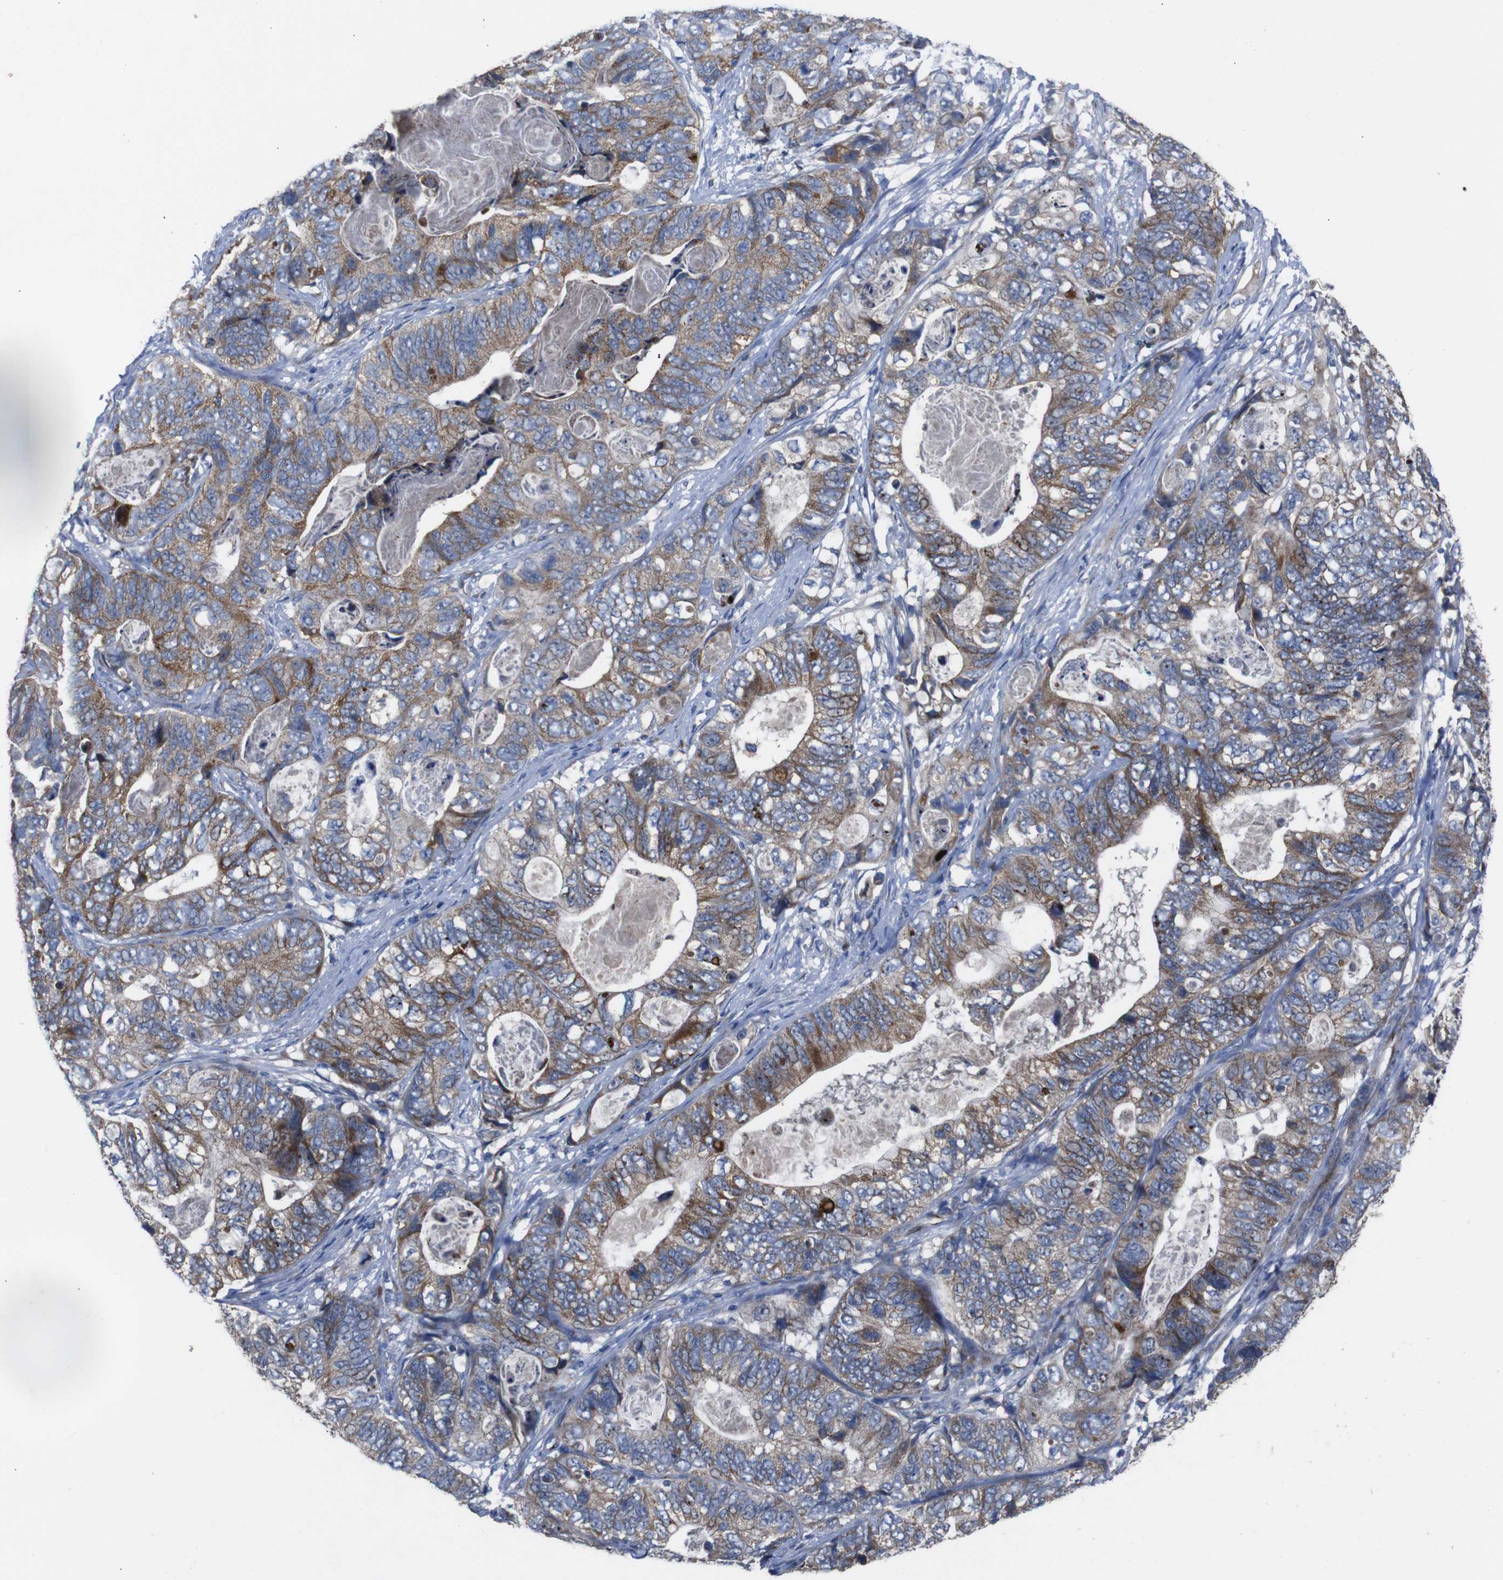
{"staining": {"intensity": "moderate", "quantity": ">75%", "location": "cytoplasmic/membranous"}, "tissue": "stomach cancer", "cell_type": "Tumor cells", "image_type": "cancer", "snomed": [{"axis": "morphology", "description": "Adenocarcinoma, NOS"}, {"axis": "topography", "description": "Stomach"}], "caption": "Immunohistochemistry of adenocarcinoma (stomach) shows medium levels of moderate cytoplasmic/membranous positivity in approximately >75% of tumor cells. The protein of interest is shown in brown color, while the nuclei are stained blue.", "gene": "CHST10", "patient": {"sex": "female", "age": 89}}